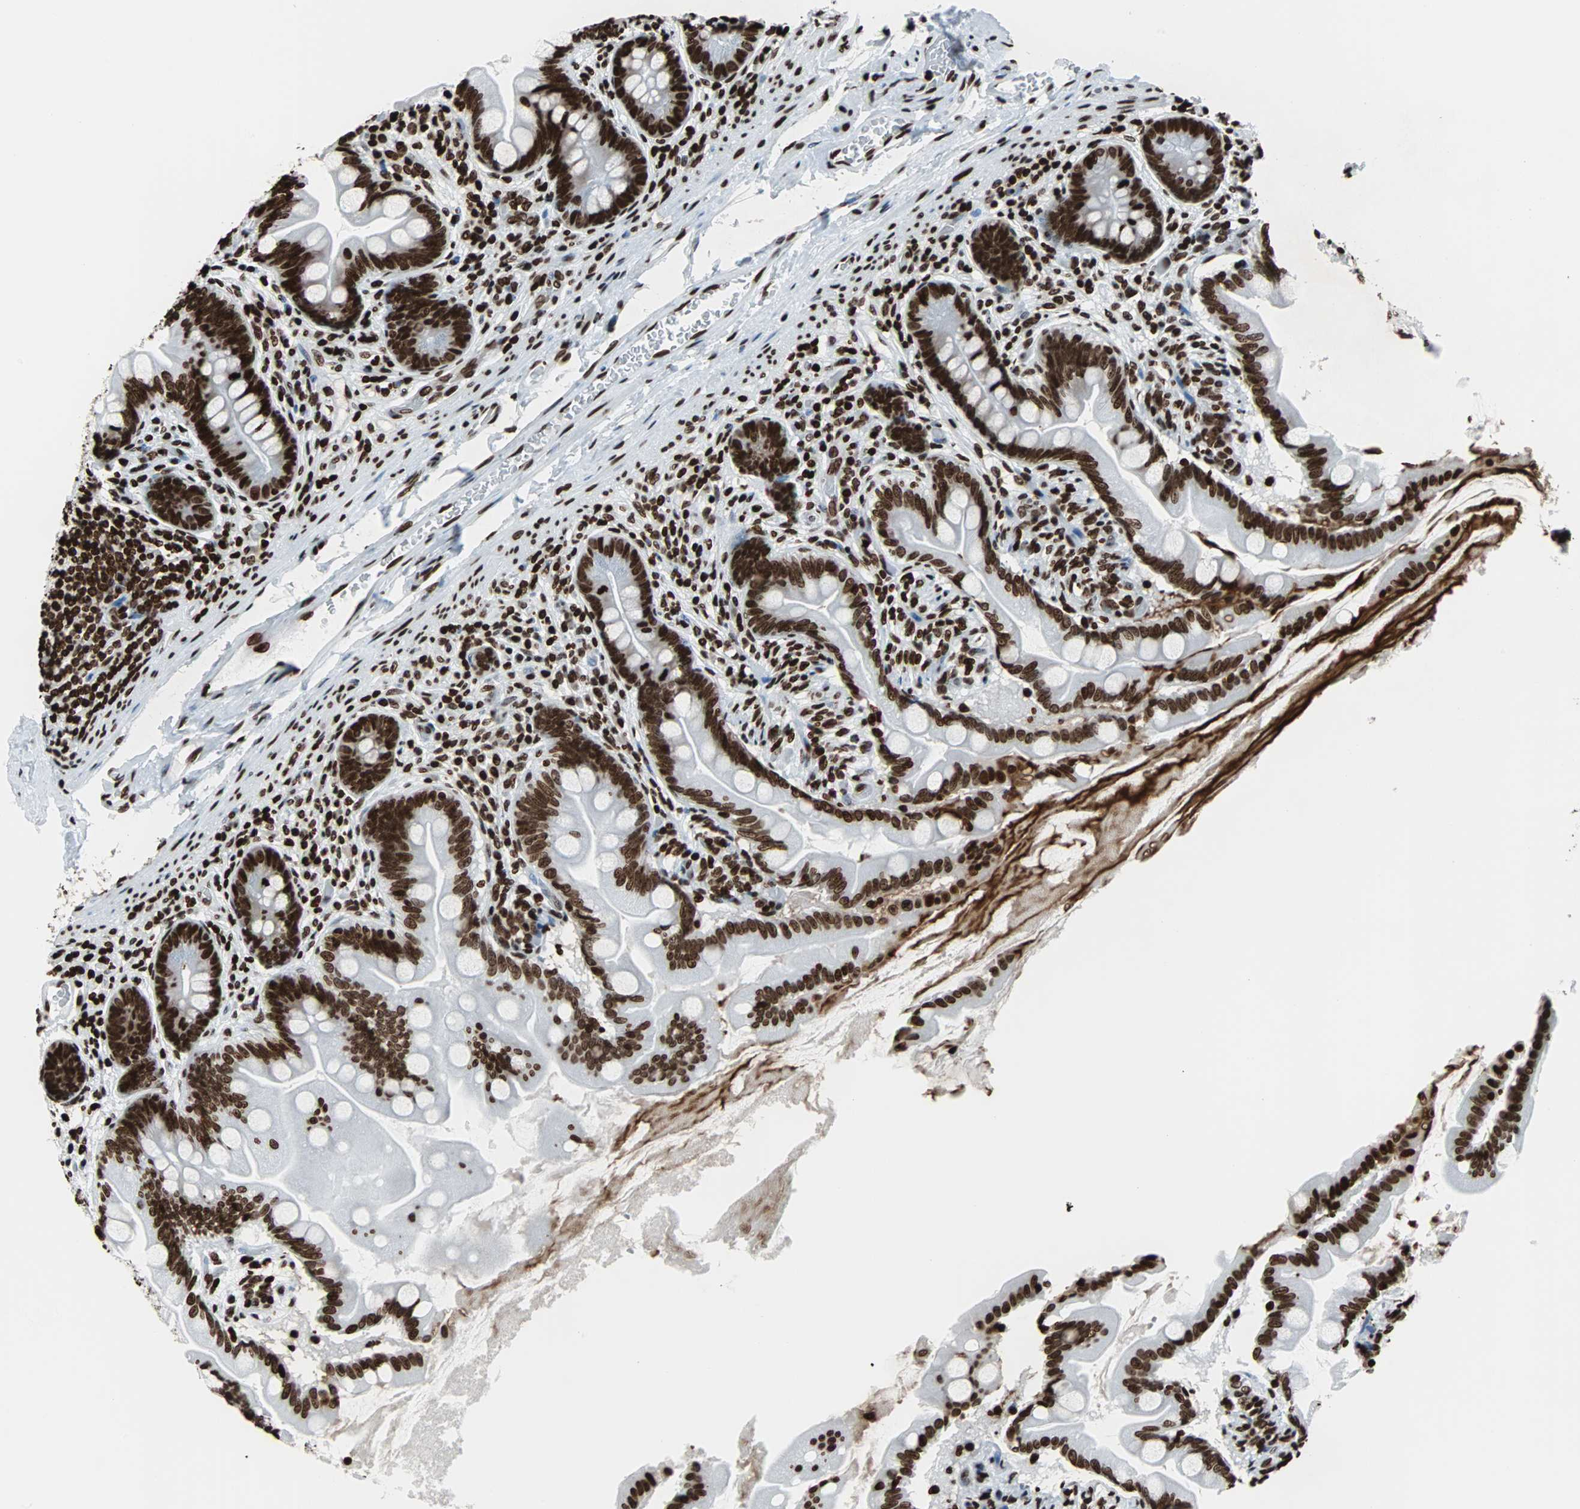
{"staining": {"intensity": "strong", "quantity": ">75%", "location": "nuclear"}, "tissue": "small intestine", "cell_type": "Glandular cells", "image_type": "normal", "snomed": [{"axis": "morphology", "description": "Normal tissue, NOS"}, {"axis": "topography", "description": "Small intestine"}], "caption": "A high-resolution micrograph shows immunohistochemistry staining of normal small intestine, which exhibits strong nuclear staining in approximately >75% of glandular cells.", "gene": "H2BC18", "patient": {"sex": "female", "age": 56}}